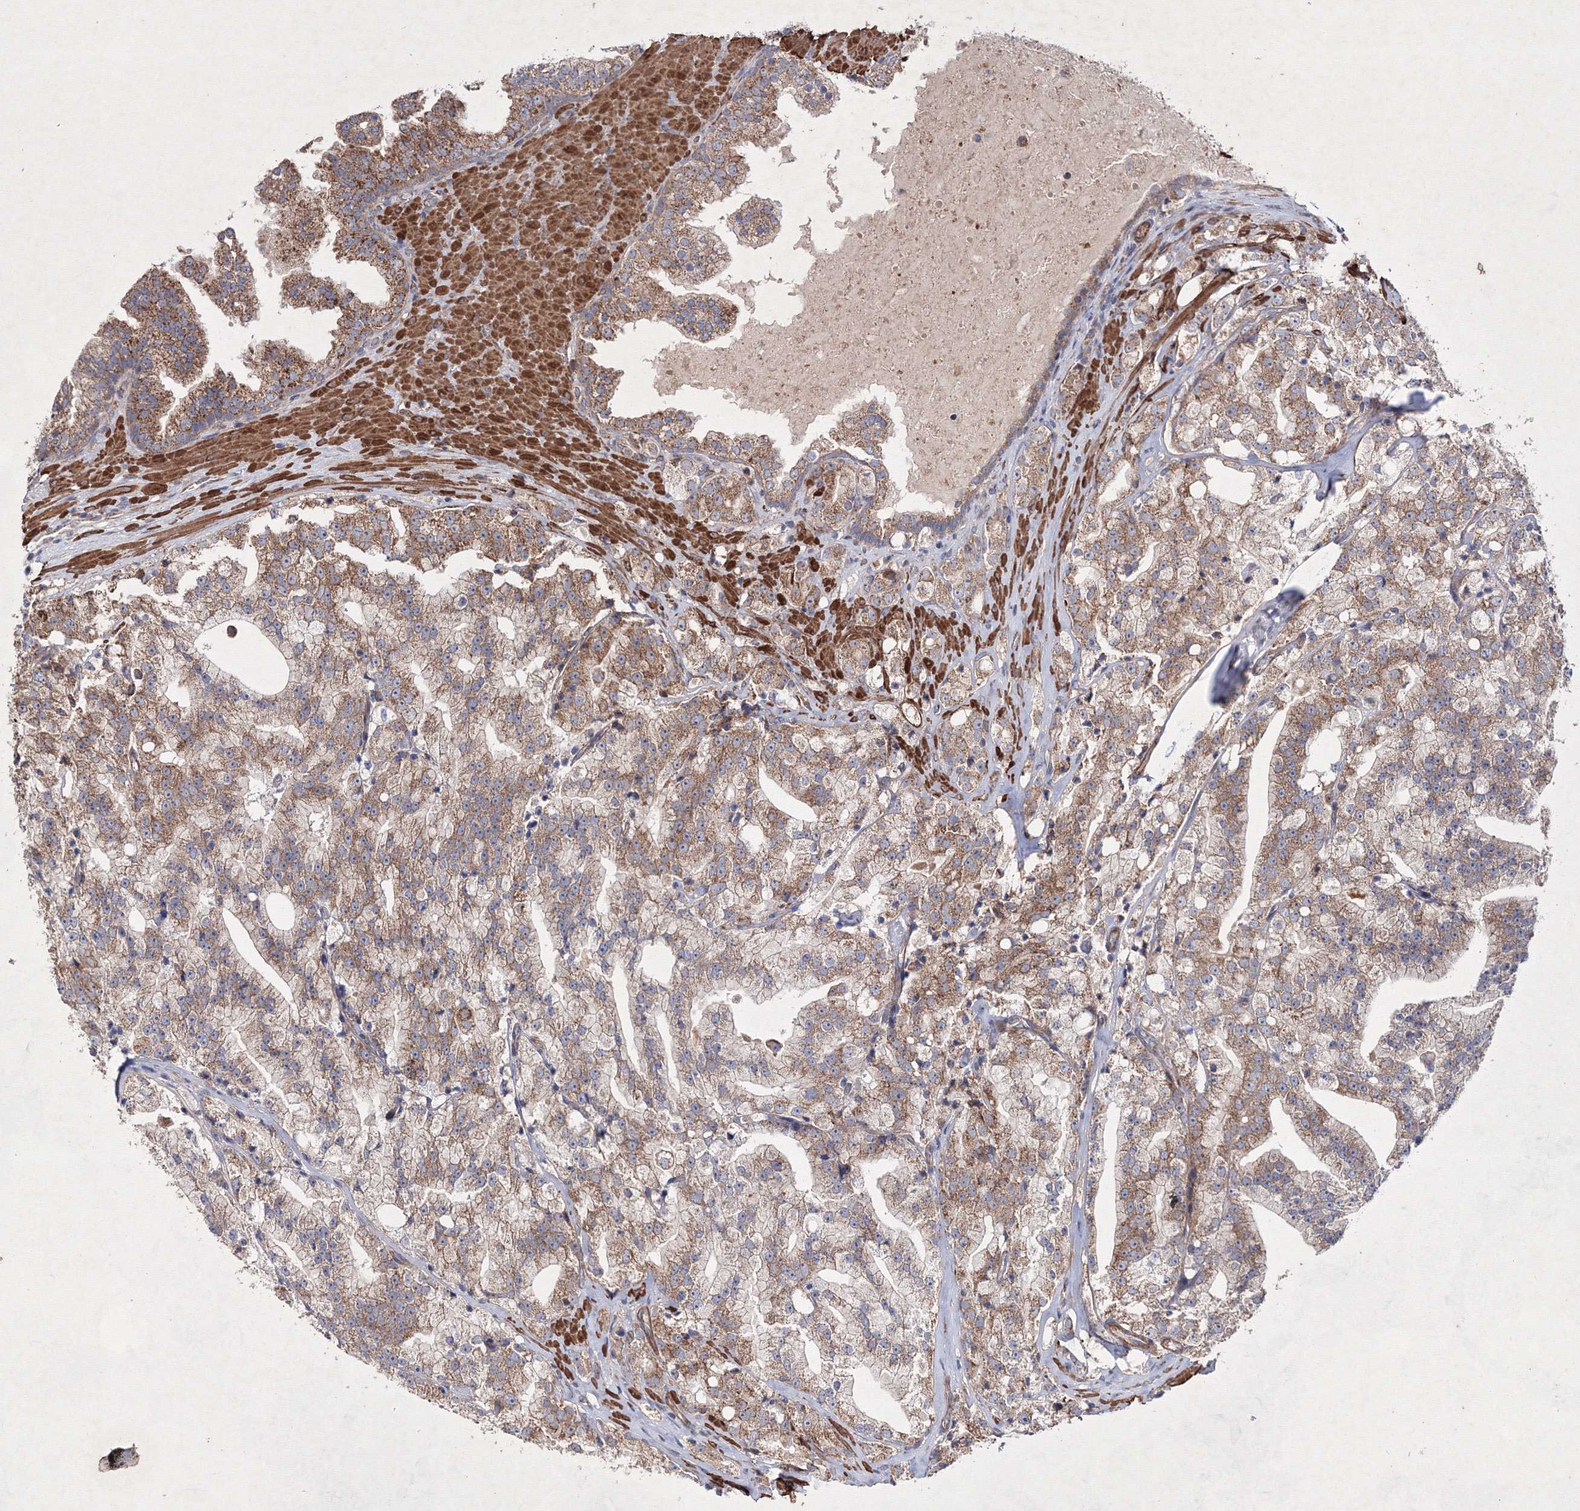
{"staining": {"intensity": "moderate", "quantity": ">75%", "location": "cytoplasmic/membranous"}, "tissue": "prostate cancer", "cell_type": "Tumor cells", "image_type": "cancer", "snomed": [{"axis": "morphology", "description": "Adenocarcinoma, High grade"}, {"axis": "topography", "description": "Prostate"}], "caption": "IHC histopathology image of adenocarcinoma (high-grade) (prostate) stained for a protein (brown), which shows medium levels of moderate cytoplasmic/membranous expression in about >75% of tumor cells.", "gene": "GFM1", "patient": {"sex": "male", "age": 64}}